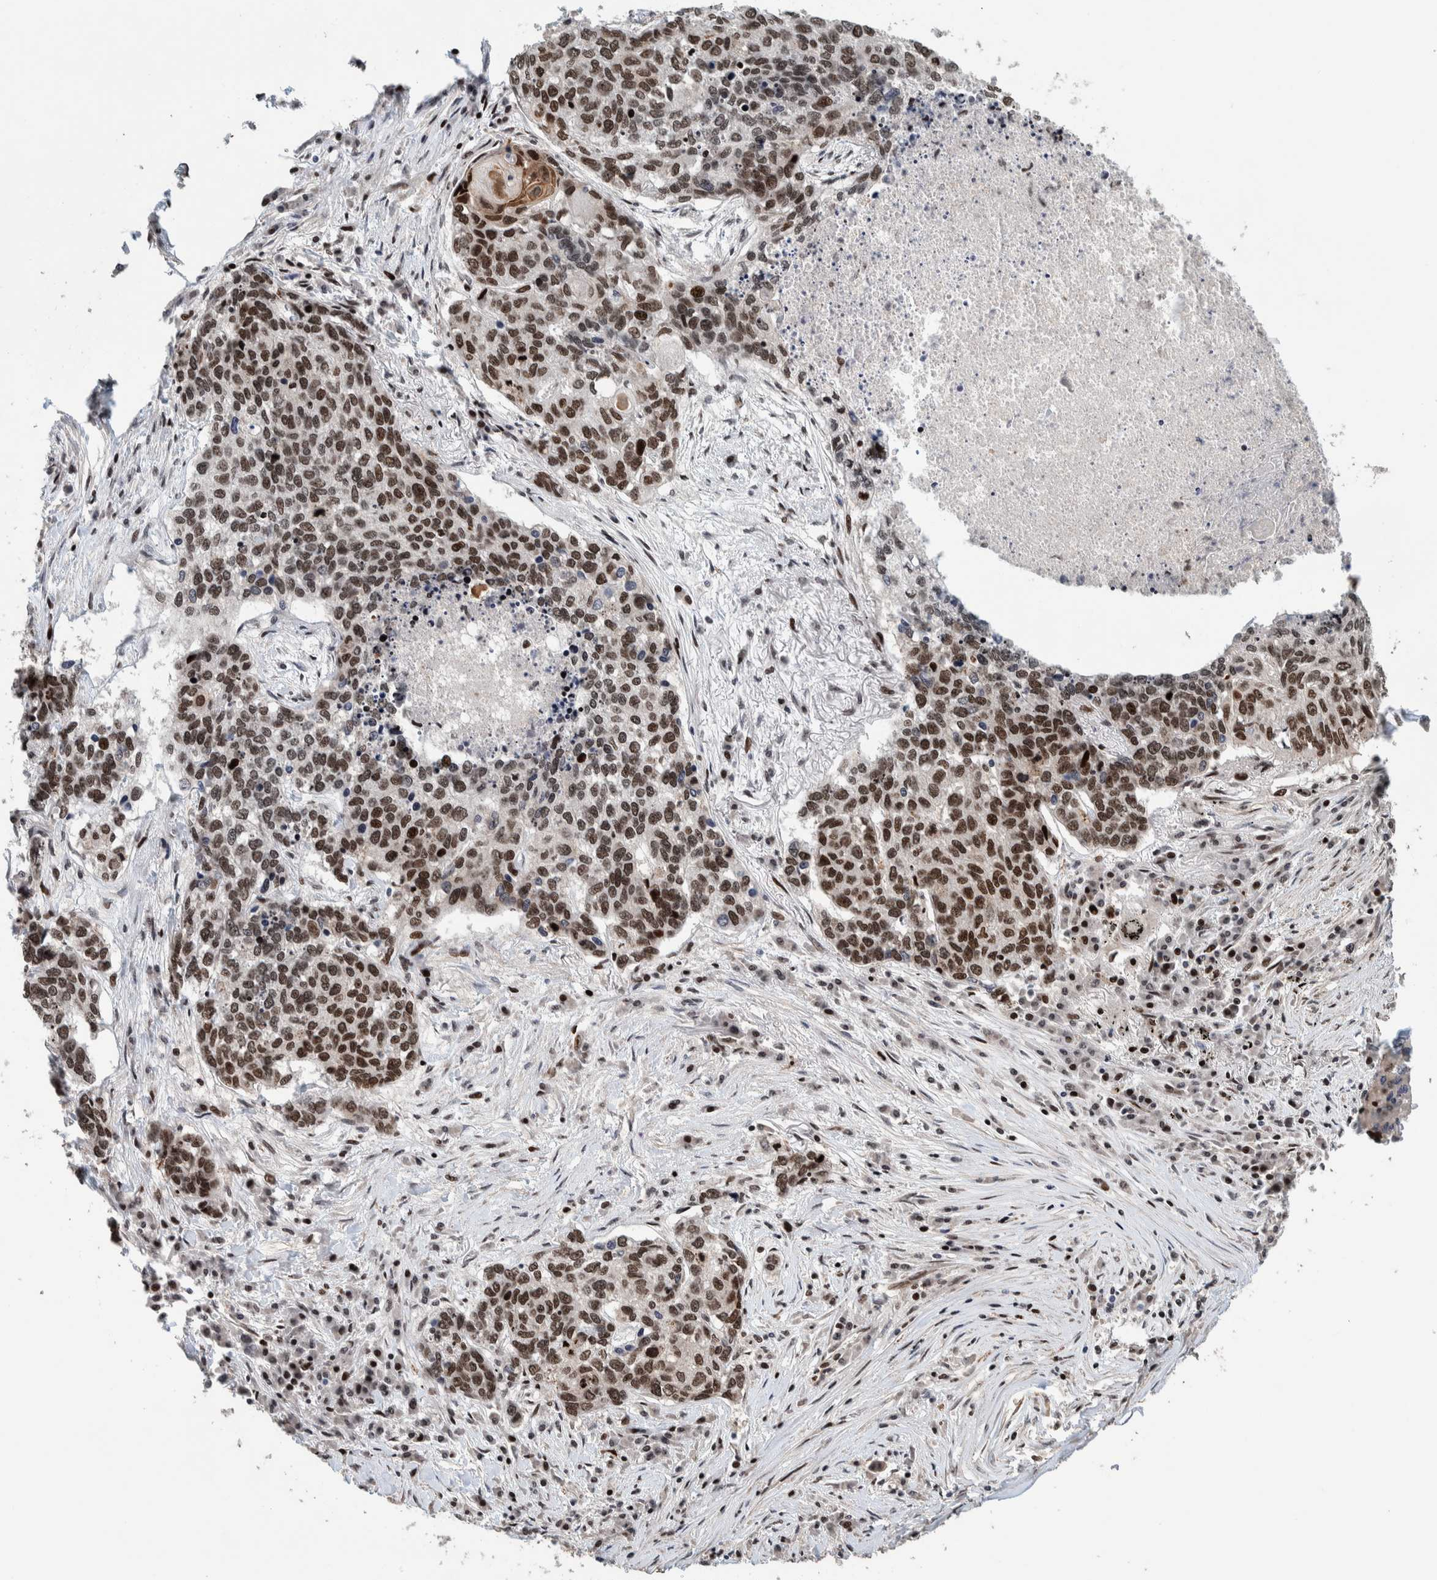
{"staining": {"intensity": "strong", "quantity": ">75%", "location": "nuclear"}, "tissue": "lung cancer", "cell_type": "Tumor cells", "image_type": "cancer", "snomed": [{"axis": "morphology", "description": "Squamous cell carcinoma, NOS"}, {"axis": "topography", "description": "Lung"}], "caption": "Brown immunohistochemical staining in human squamous cell carcinoma (lung) shows strong nuclear staining in approximately >75% of tumor cells. (DAB (3,3'-diaminobenzidine) IHC, brown staining for protein, blue staining for nuclei).", "gene": "CHD4", "patient": {"sex": "female", "age": 63}}